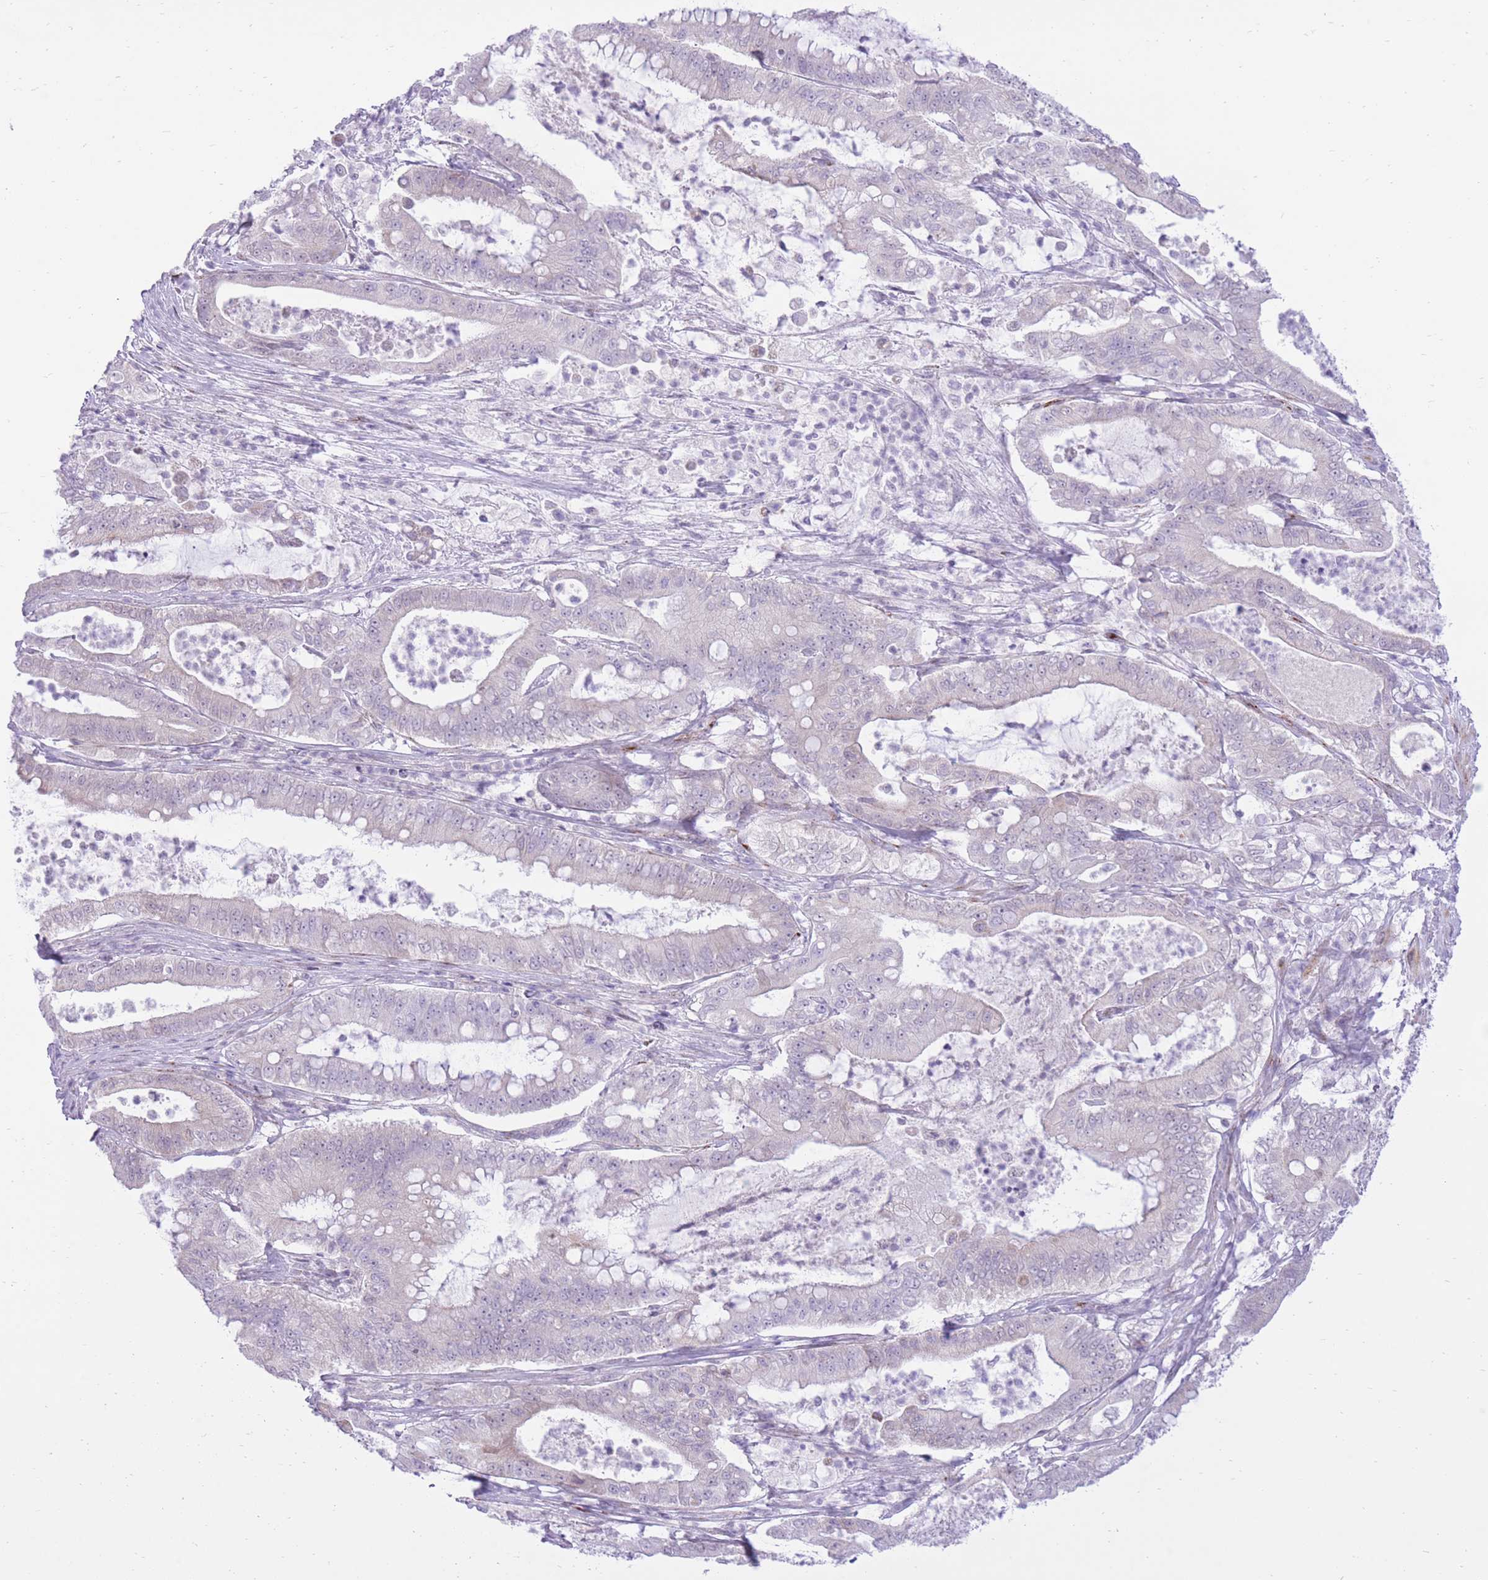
{"staining": {"intensity": "negative", "quantity": "none", "location": "none"}, "tissue": "pancreatic cancer", "cell_type": "Tumor cells", "image_type": "cancer", "snomed": [{"axis": "morphology", "description": "Adenocarcinoma, NOS"}, {"axis": "topography", "description": "Pancreas"}], "caption": "High magnification brightfield microscopy of pancreatic cancer (adenocarcinoma) stained with DAB (brown) and counterstained with hematoxylin (blue): tumor cells show no significant expression.", "gene": "DENND2D", "patient": {"sex": "male", "age": 71}}